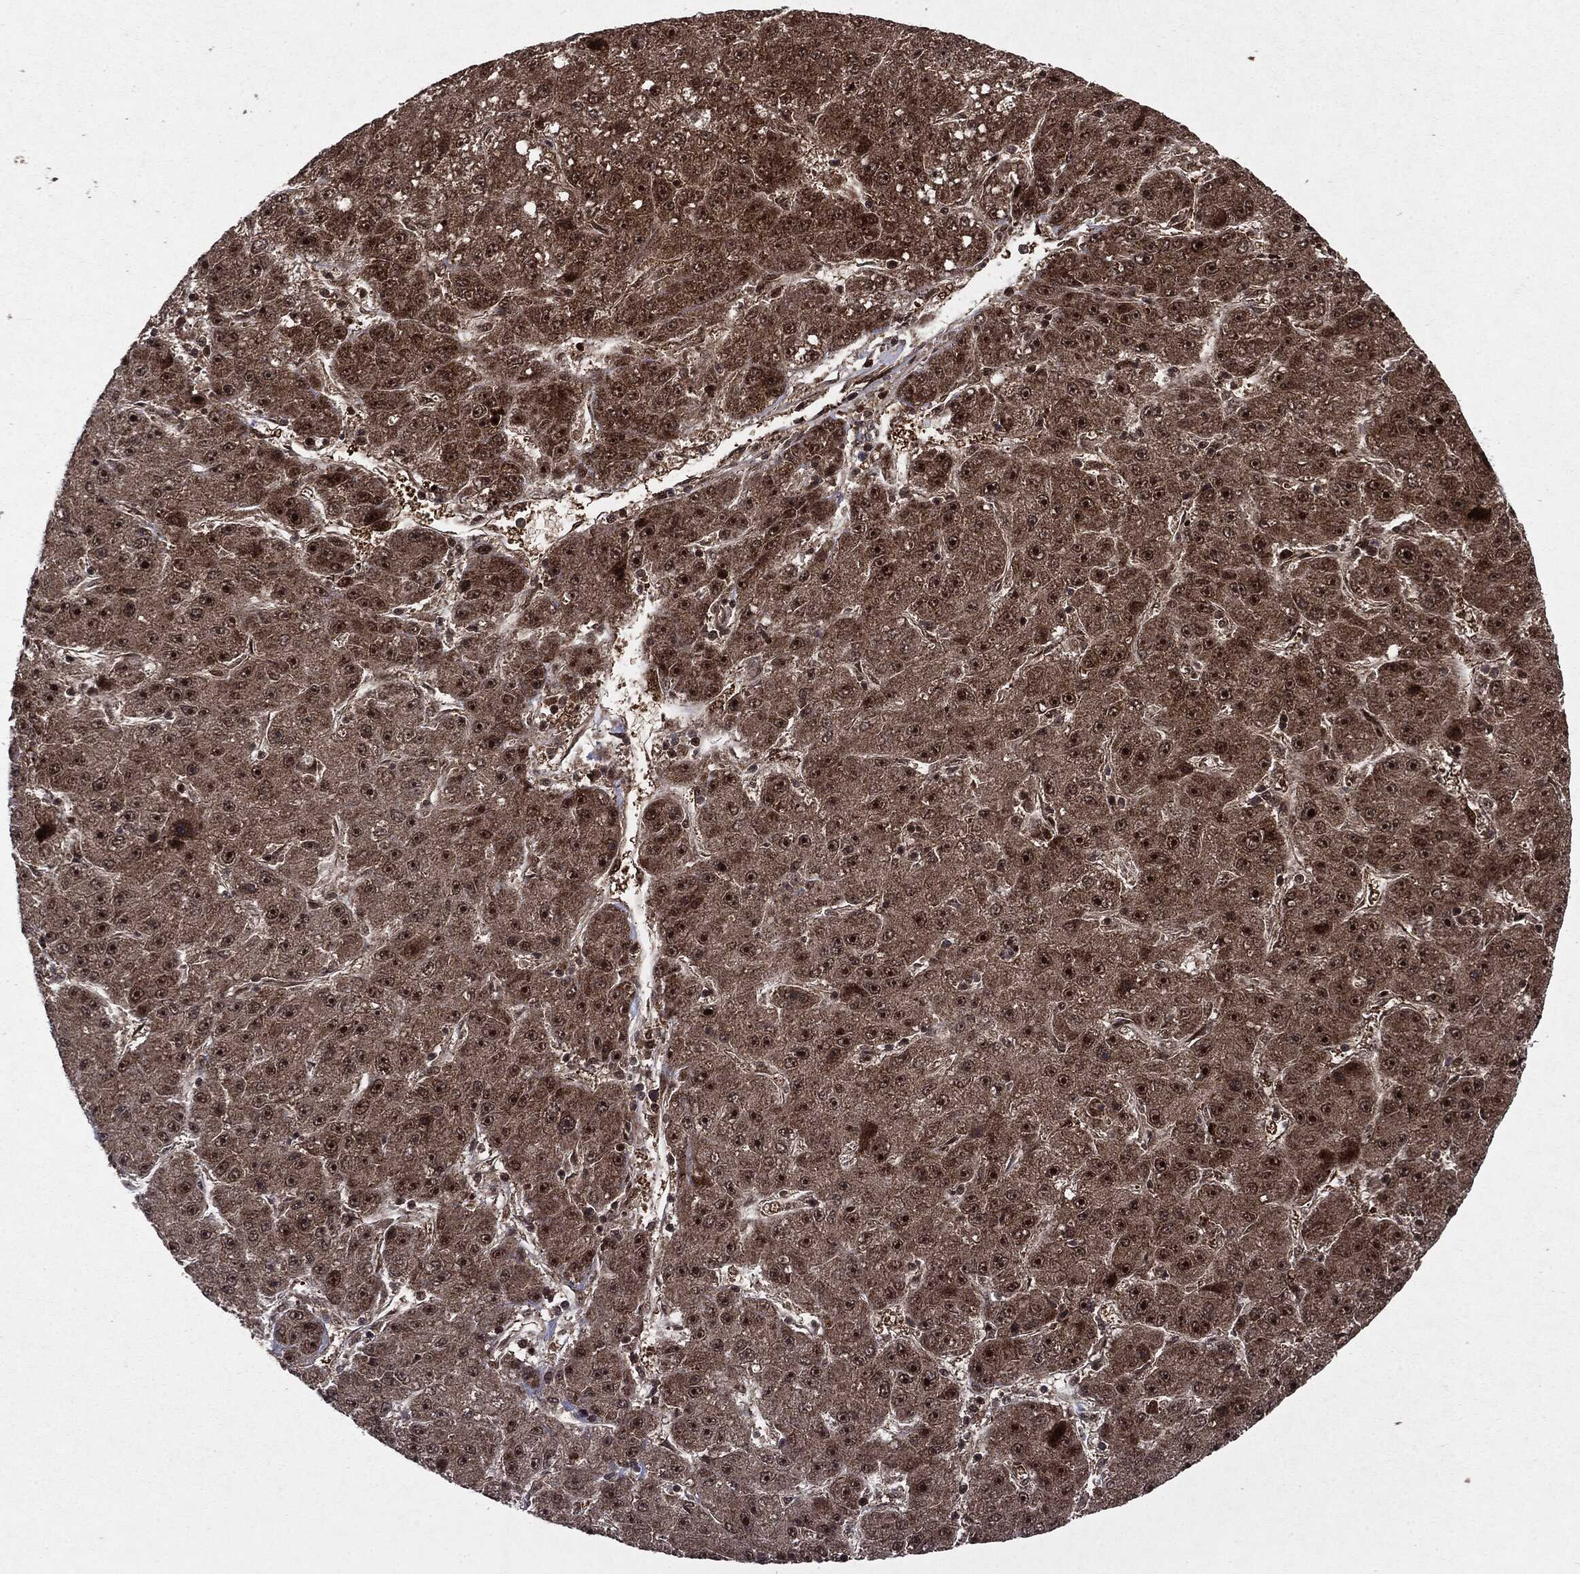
{"staining": {"intensity": "moderate", "quantity": ">75%", "location": "cytoplasmic/membranous,nuclear"}, "tissue": "liver cancer", "cell_type": "Tumor cells", "image_type": "cancer", "snomed": [{"axis": "morphology", "description": "Carcinoma, Hepatocellular, NOS"}, {"axis": "topography", "description": "Liver"}], "caption": "A high-resolution histopathology image shows immunohistochemistry staining of liver cancer (hepatocellular carcinoma), which reveals moderate cytoplasmic/membranous and nuclear staining in about >75% of tumor cells. (Stains: DAB in brown, nuclei in blue, Microscopy: brightfield microscopy at high magnification).", "gene": "OTUB1", "patient": {"sex": "male", "age": 67}}